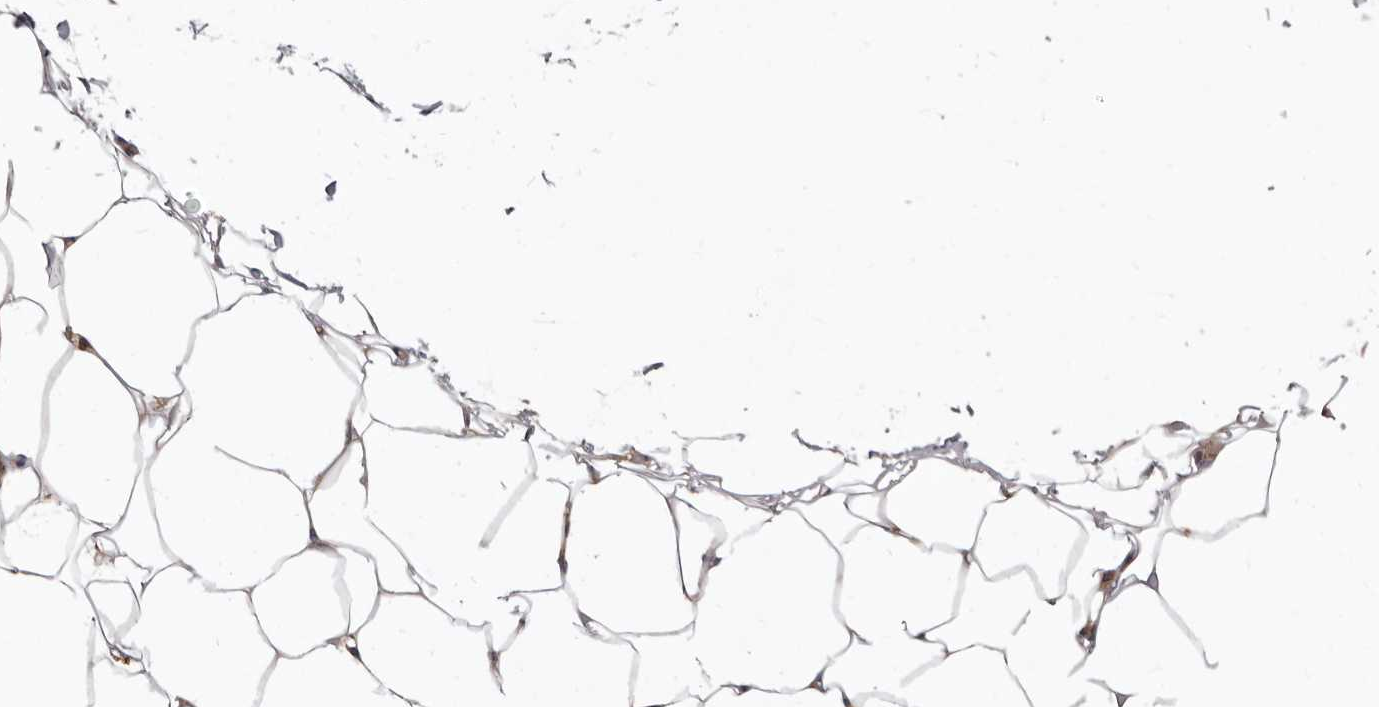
{"staining": {"intensity": "weak", "quantity": "25%-75%", "location": "cytoplasmic/membranous"}, "tissue": "adipose tissue", "cell_type": "Adipocytes", "image_type": "normal", "snomed": [{"axis": "morphology", "description": "Normal tissue, NOS"}, {"axis": "topography", "description": "Breast"}], "caption": "Immunohistochemical staining of unremarkable human adipose tissue displays low levels of weak cytoplasmic/membranous staining in about 25%-75% of adipocytes.", "gene": "ASIC5", "patient": {"sex": "female", "age": 23}}